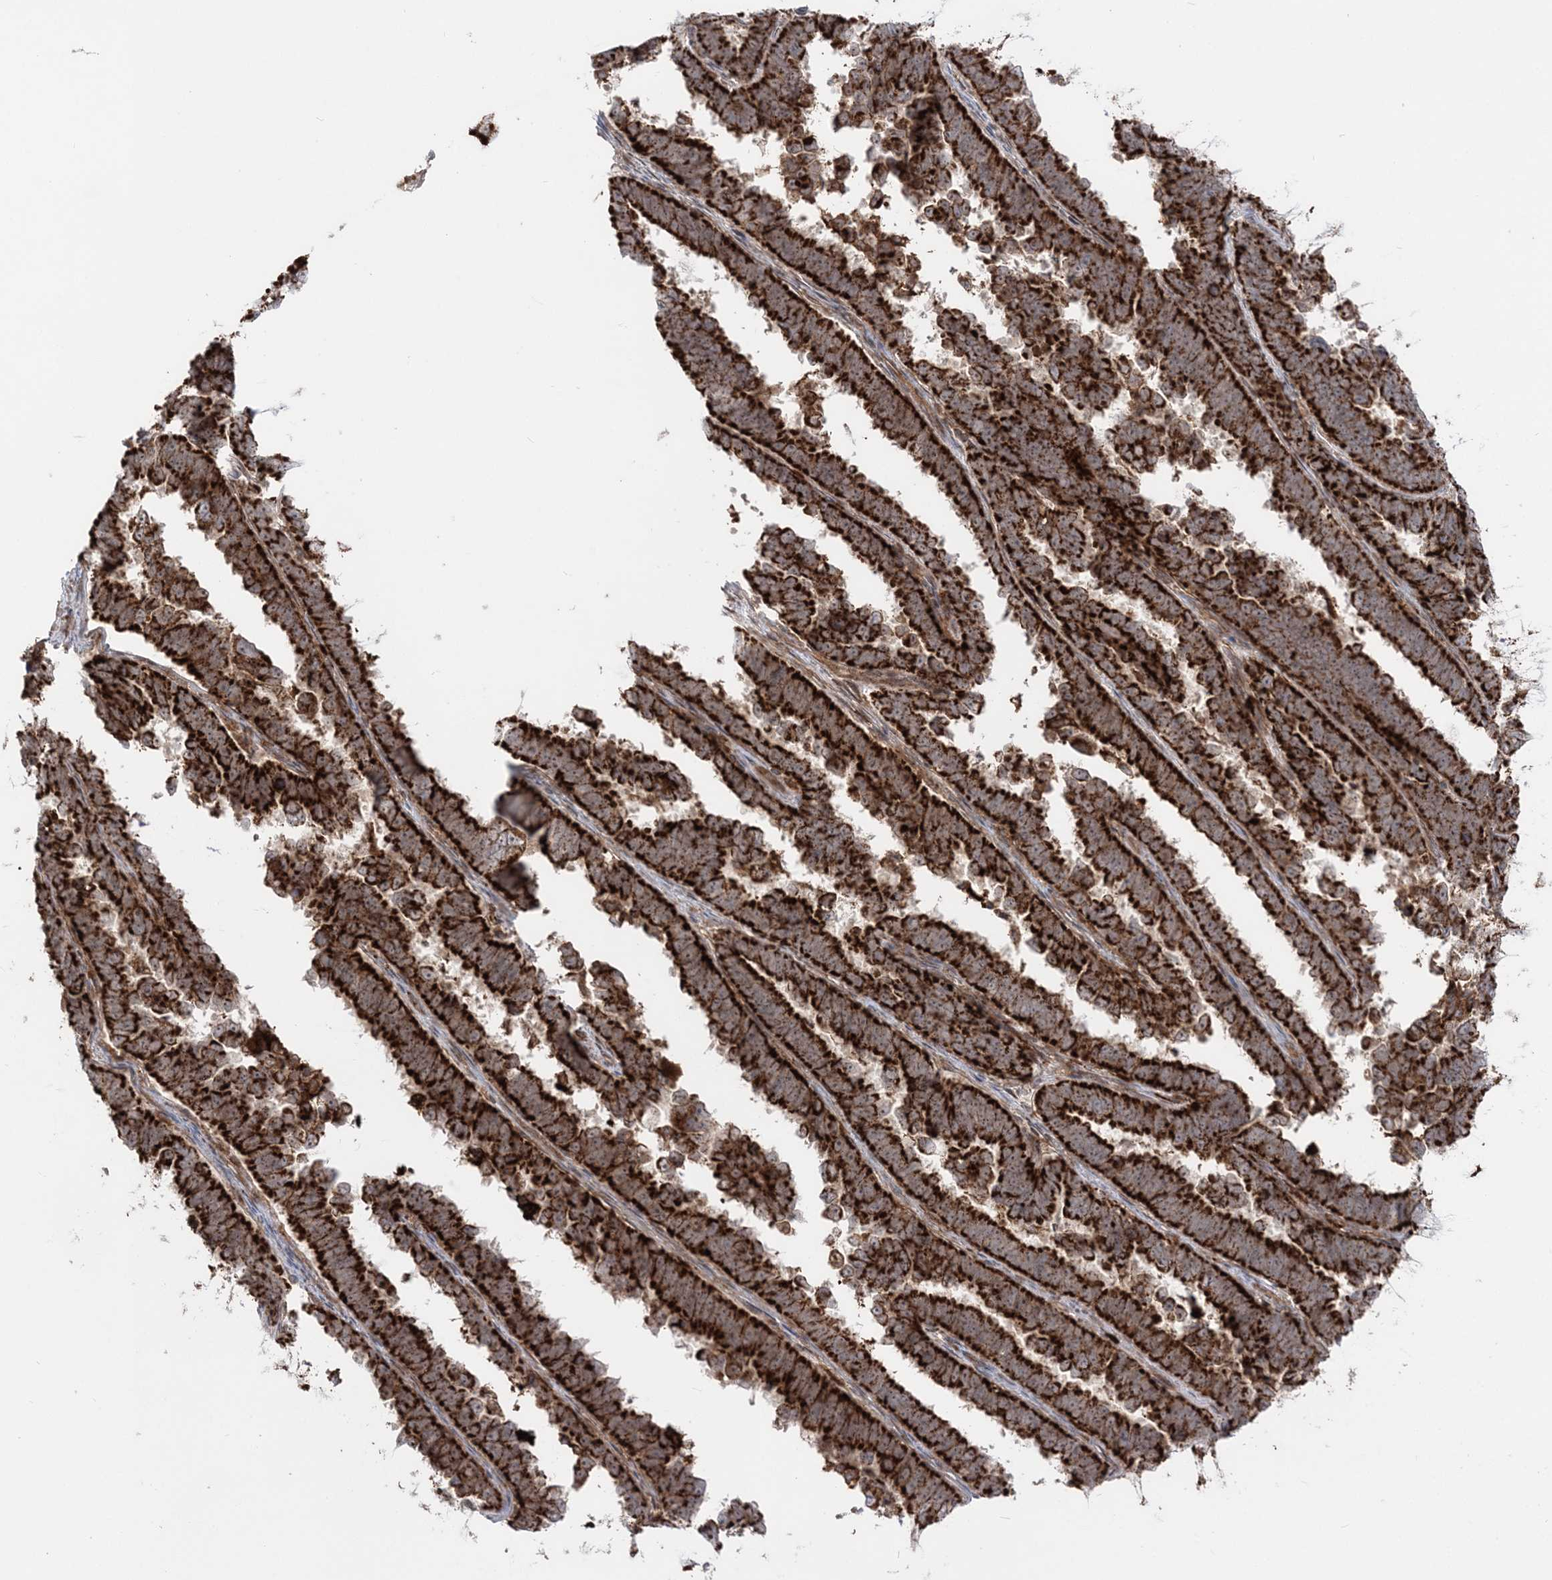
{"staining": {"intensity": "strong", "quantity": ">75%", "location": "cytoplasmic/membranous"}, "tissue": "endometrial cancer", "cell_type": "Tumor cells", "image_type": "cancer", "snomed": [{"axis": "morphology", "description": "Adenocarcinoma, NOS"}, {"axis": "topography", "description": "Endometrium"}], "caption": "Protein staining of endometrial cancer (adenocarcinoma) tissue exhibits strong cytoplasmic/membranous positivity in about >75% of tumor cells. The protein of interest is shown in brown color, while the nuclei are stained blue.", "gene": "LRPPRC", "patient": {"sex": "female", "age": 75}}